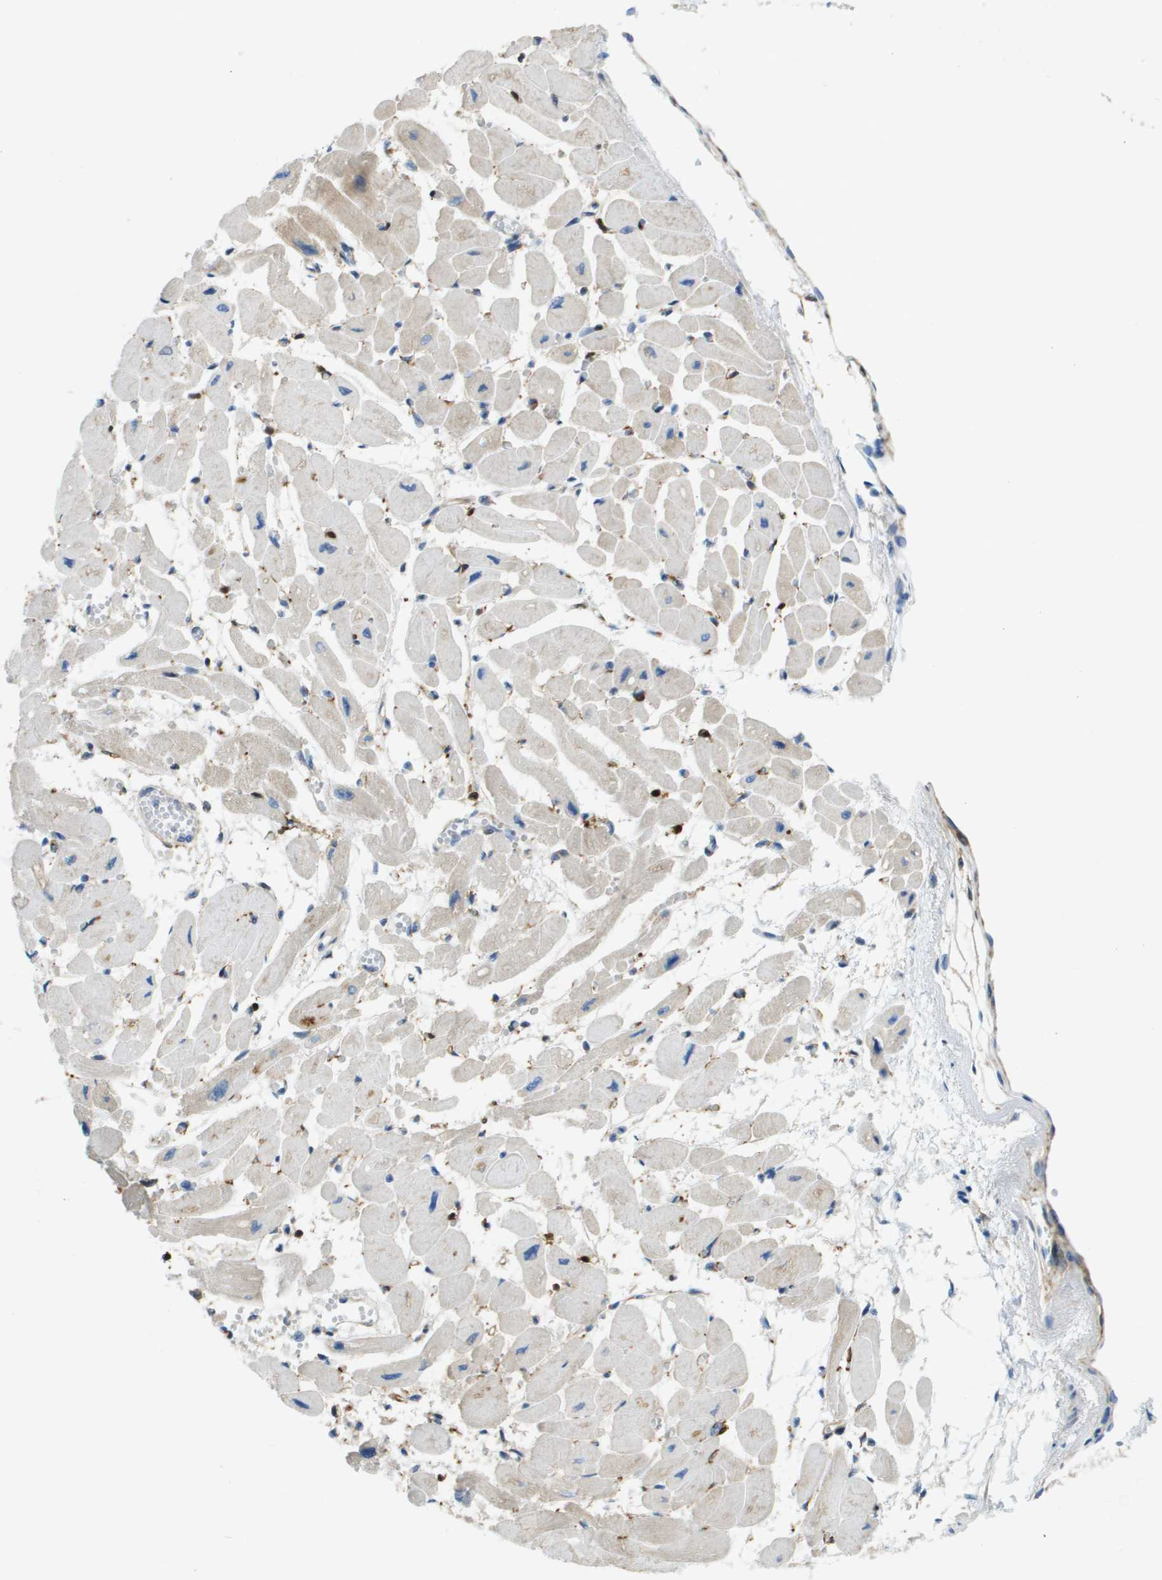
{"staining": {"intensity": "moderate", "quantity": "25%-75%", "location": "cytoplasmic/membranous"}, "tissue": "heart muscle", "cell_type": "Cardiomyocytes", "image_type": "normal", "snomed": [{"axis": "morphology", "description": "Normal tissue, NOS"}, {"axis": "topography", "description": "Heart"}], "caption": "IHC staining of normal heart muscle, which demonstrates medium levels of moderate cytoplasmic/membranous expression in approximately 25%-75% of cardiomyocytes indicating moderate cytoplasmic/membranous protein staining. The staining was performed using DAB (brown) for protein detection and nuclei were counterstained in hematoxylin (blue).", "gene": "CYGB", "patient": {"sex": "female", "age": 54}}